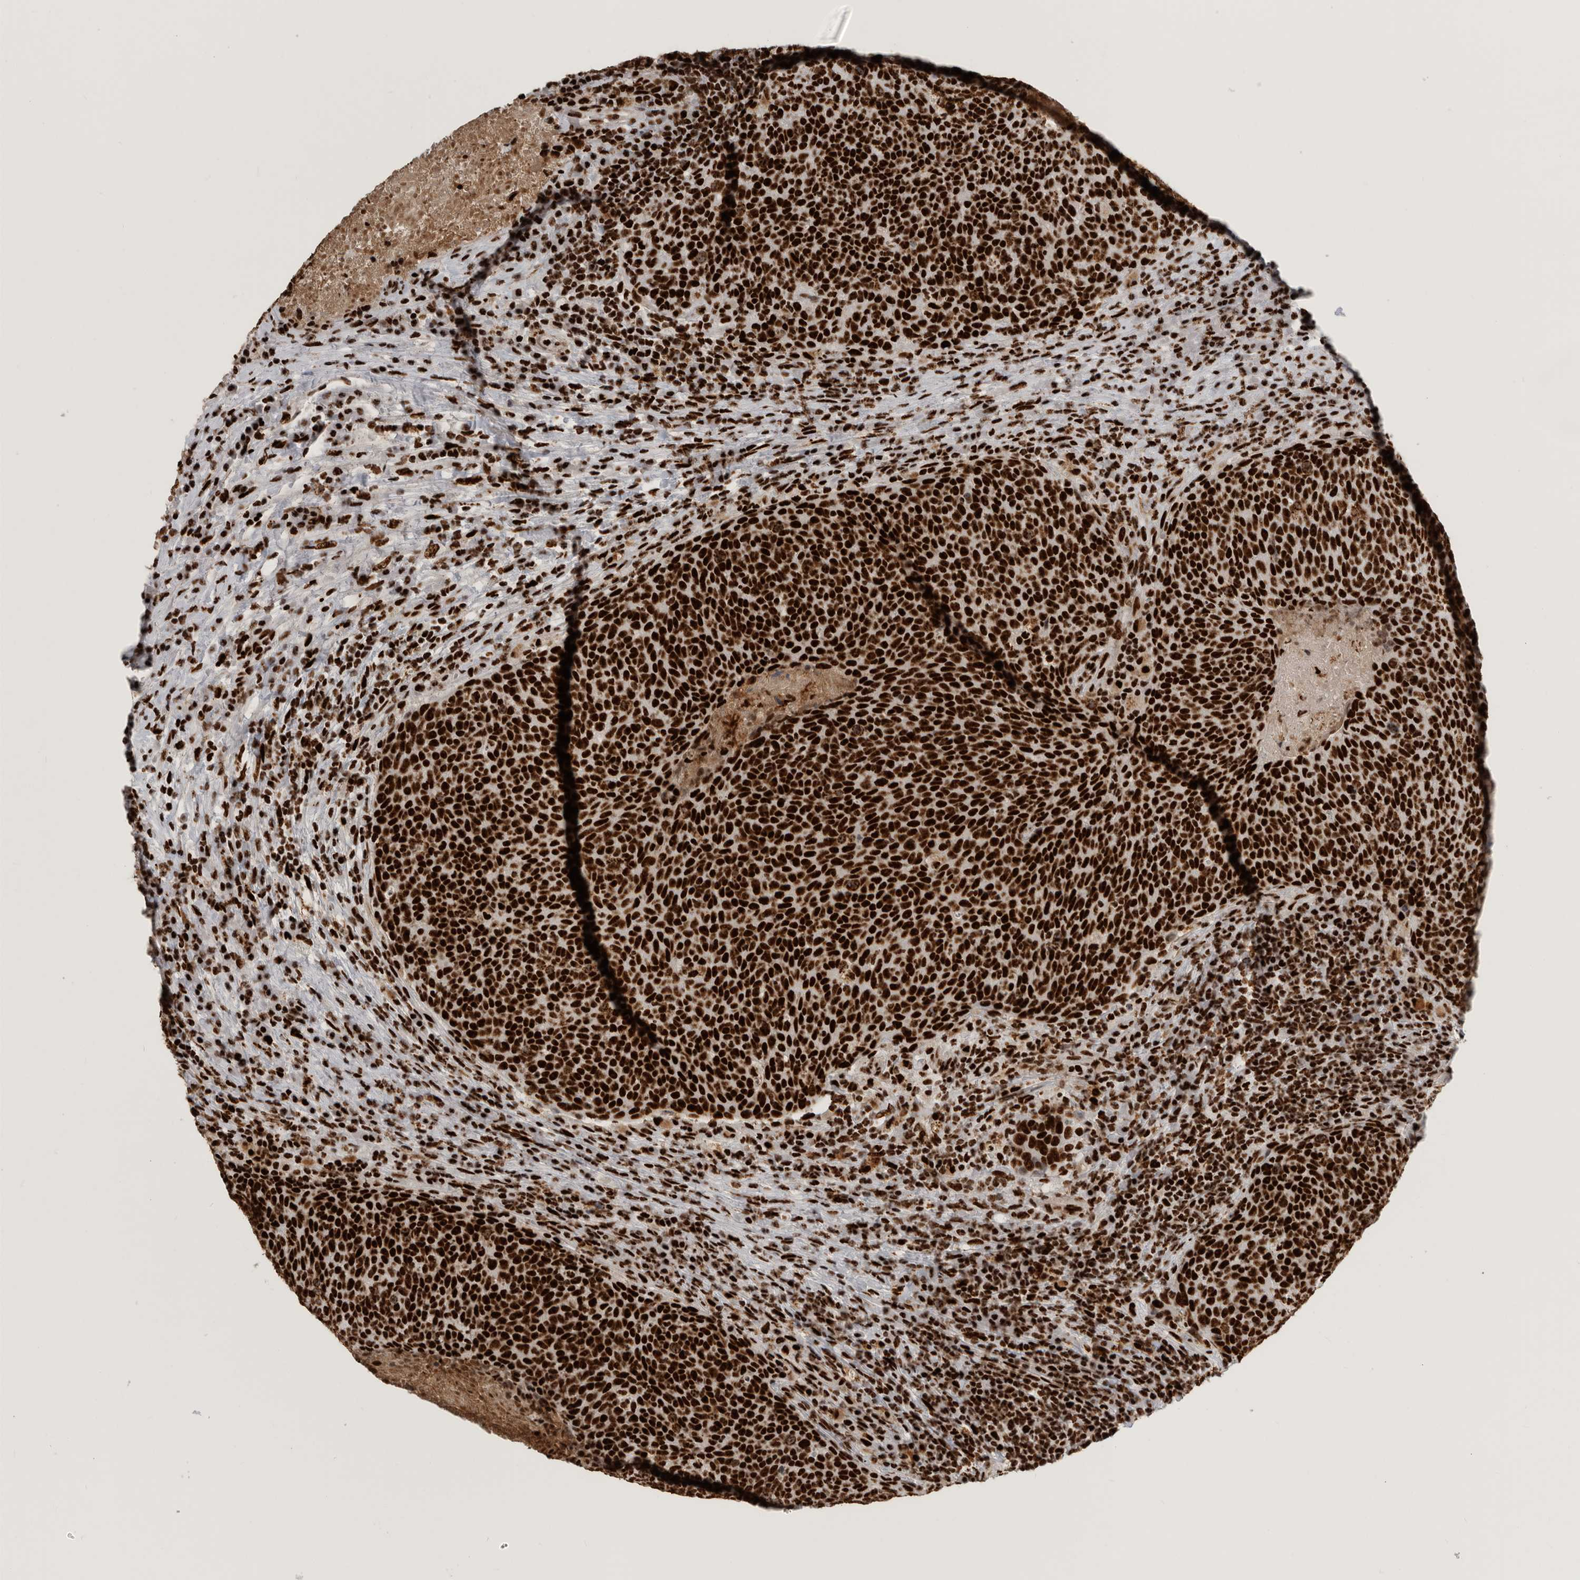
{"staining": {"intensity": "strong", "quantity": ">75%", "location": "nuclear"}, "tissue": "head and neck cancer", "cell_type": "Tumor cells", "image_type": "cancer", "snomed": [{"axis": "morphology", "description": "Squamous cell carcinoma, NOS"}, {"axis": "morphology", "description": "Squamous cell carcinoma, metastatic, NOS"}, {"axis": "topography", "description": "Lymph node"}, {"axis": "topography", "description": "Head-Neck"}], "caption": "Metastatic squamous cell carcinoma (head and neck) stained for a protein demonstrates strong nuclear positivity in tumor cells.", "gene": "BCLAF1", "patient": {"sex": "male", "age": 62}}